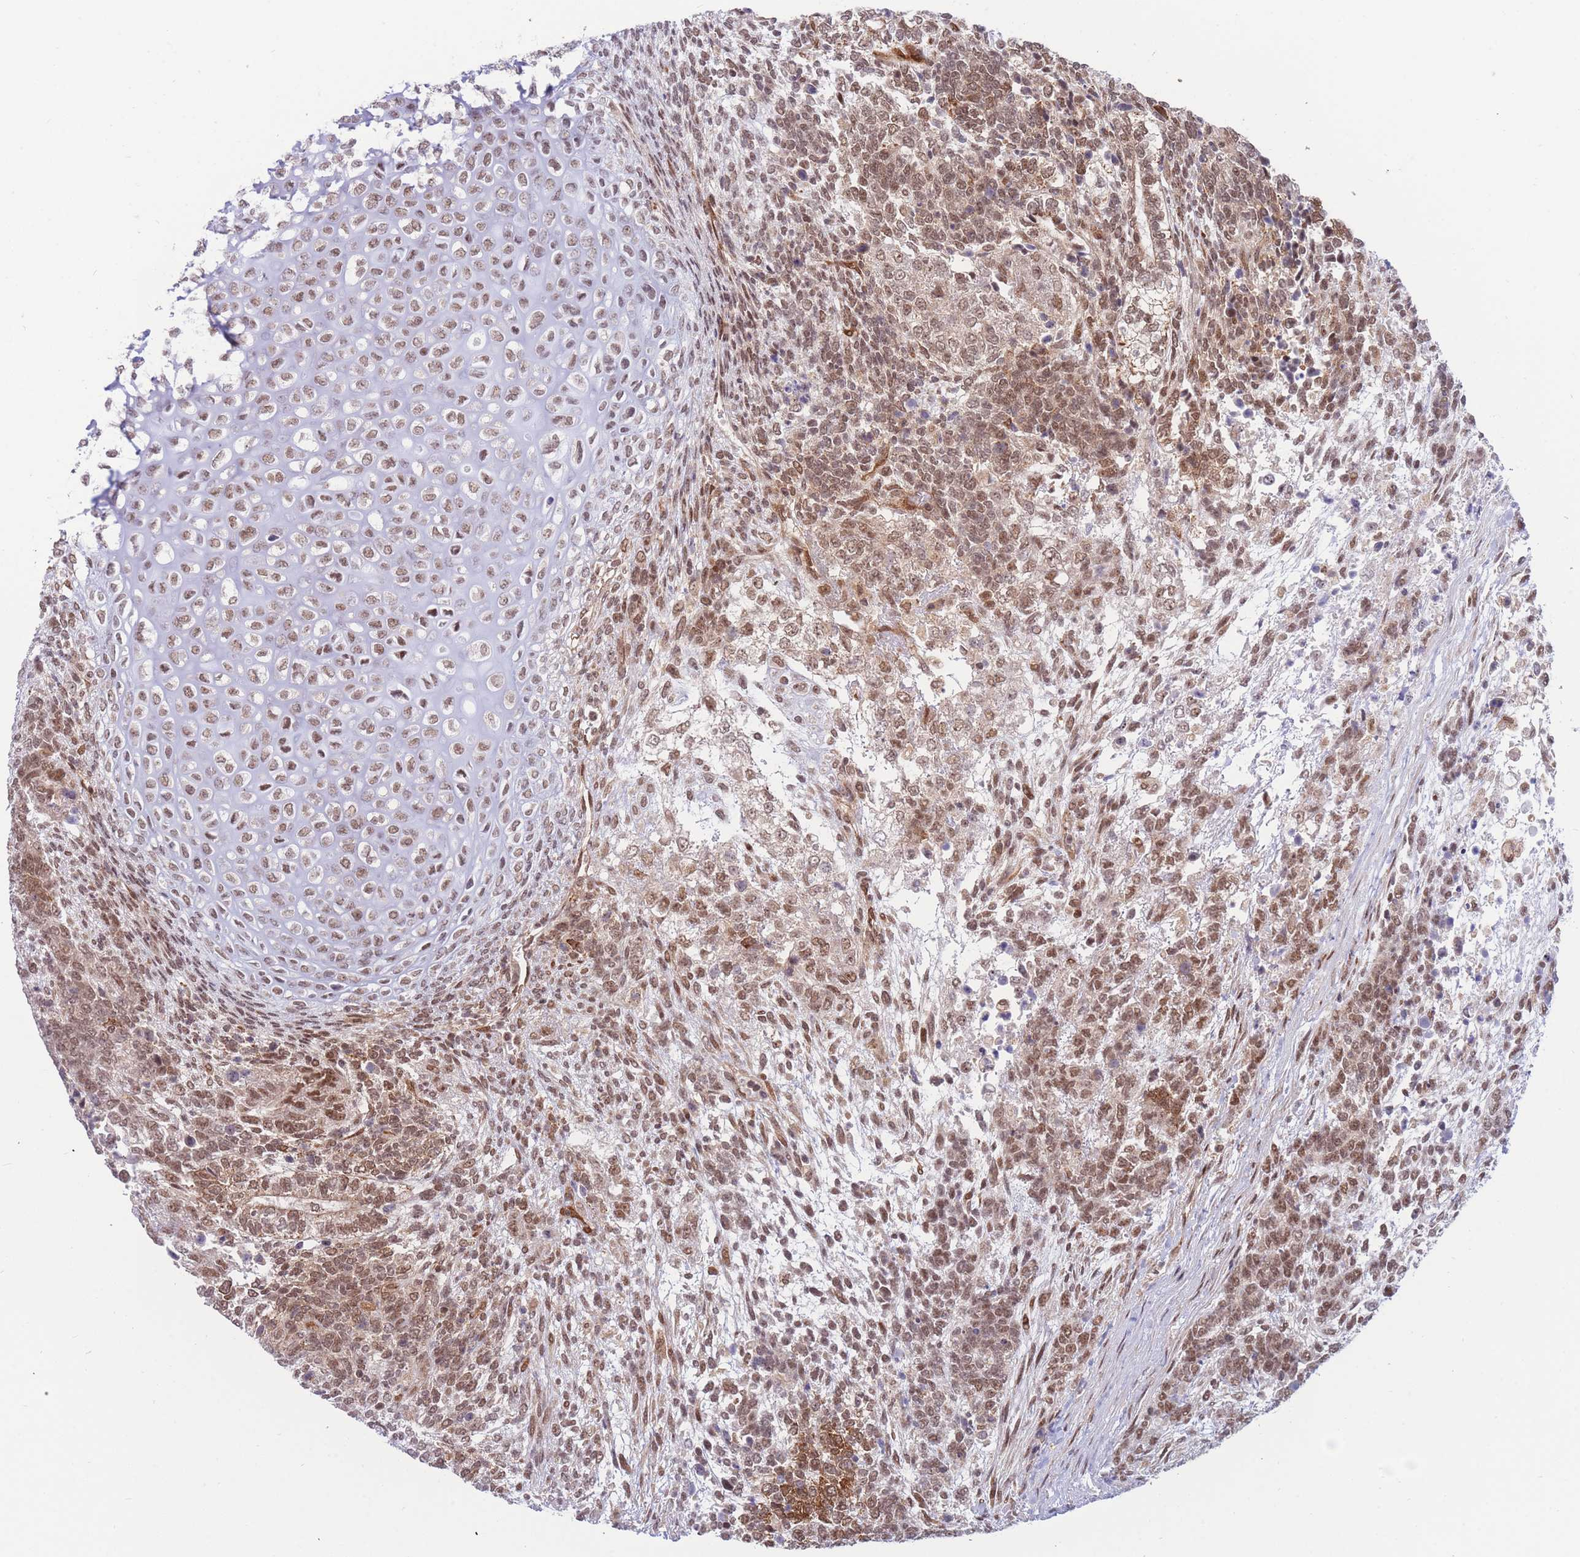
{"staining": {"intensity": "moderate", "quantity": ">75%", "location": "nuclear"}, "tissue": "testis cancer", "cell_type": "Tumor cells", "image_type": "cancer", "snomed": [{"axis": "morphology", "description": "Carcinoma, Embryonal, NOS"}, {"axis": "topography", "description": "Testis"}], "caption": "A brown stain highlights moderate nuclear staining of a protein in human testis embryonal carcinoma tumor cells. The staining is performed using DAB (3,3'-diaminobenzidine) brown chromogen to label protein expression. The nuclei are counter-stained blue using hematoxylin.", "gene": "BOD1L1", "patient": {"sex": "male", "age": 23}}